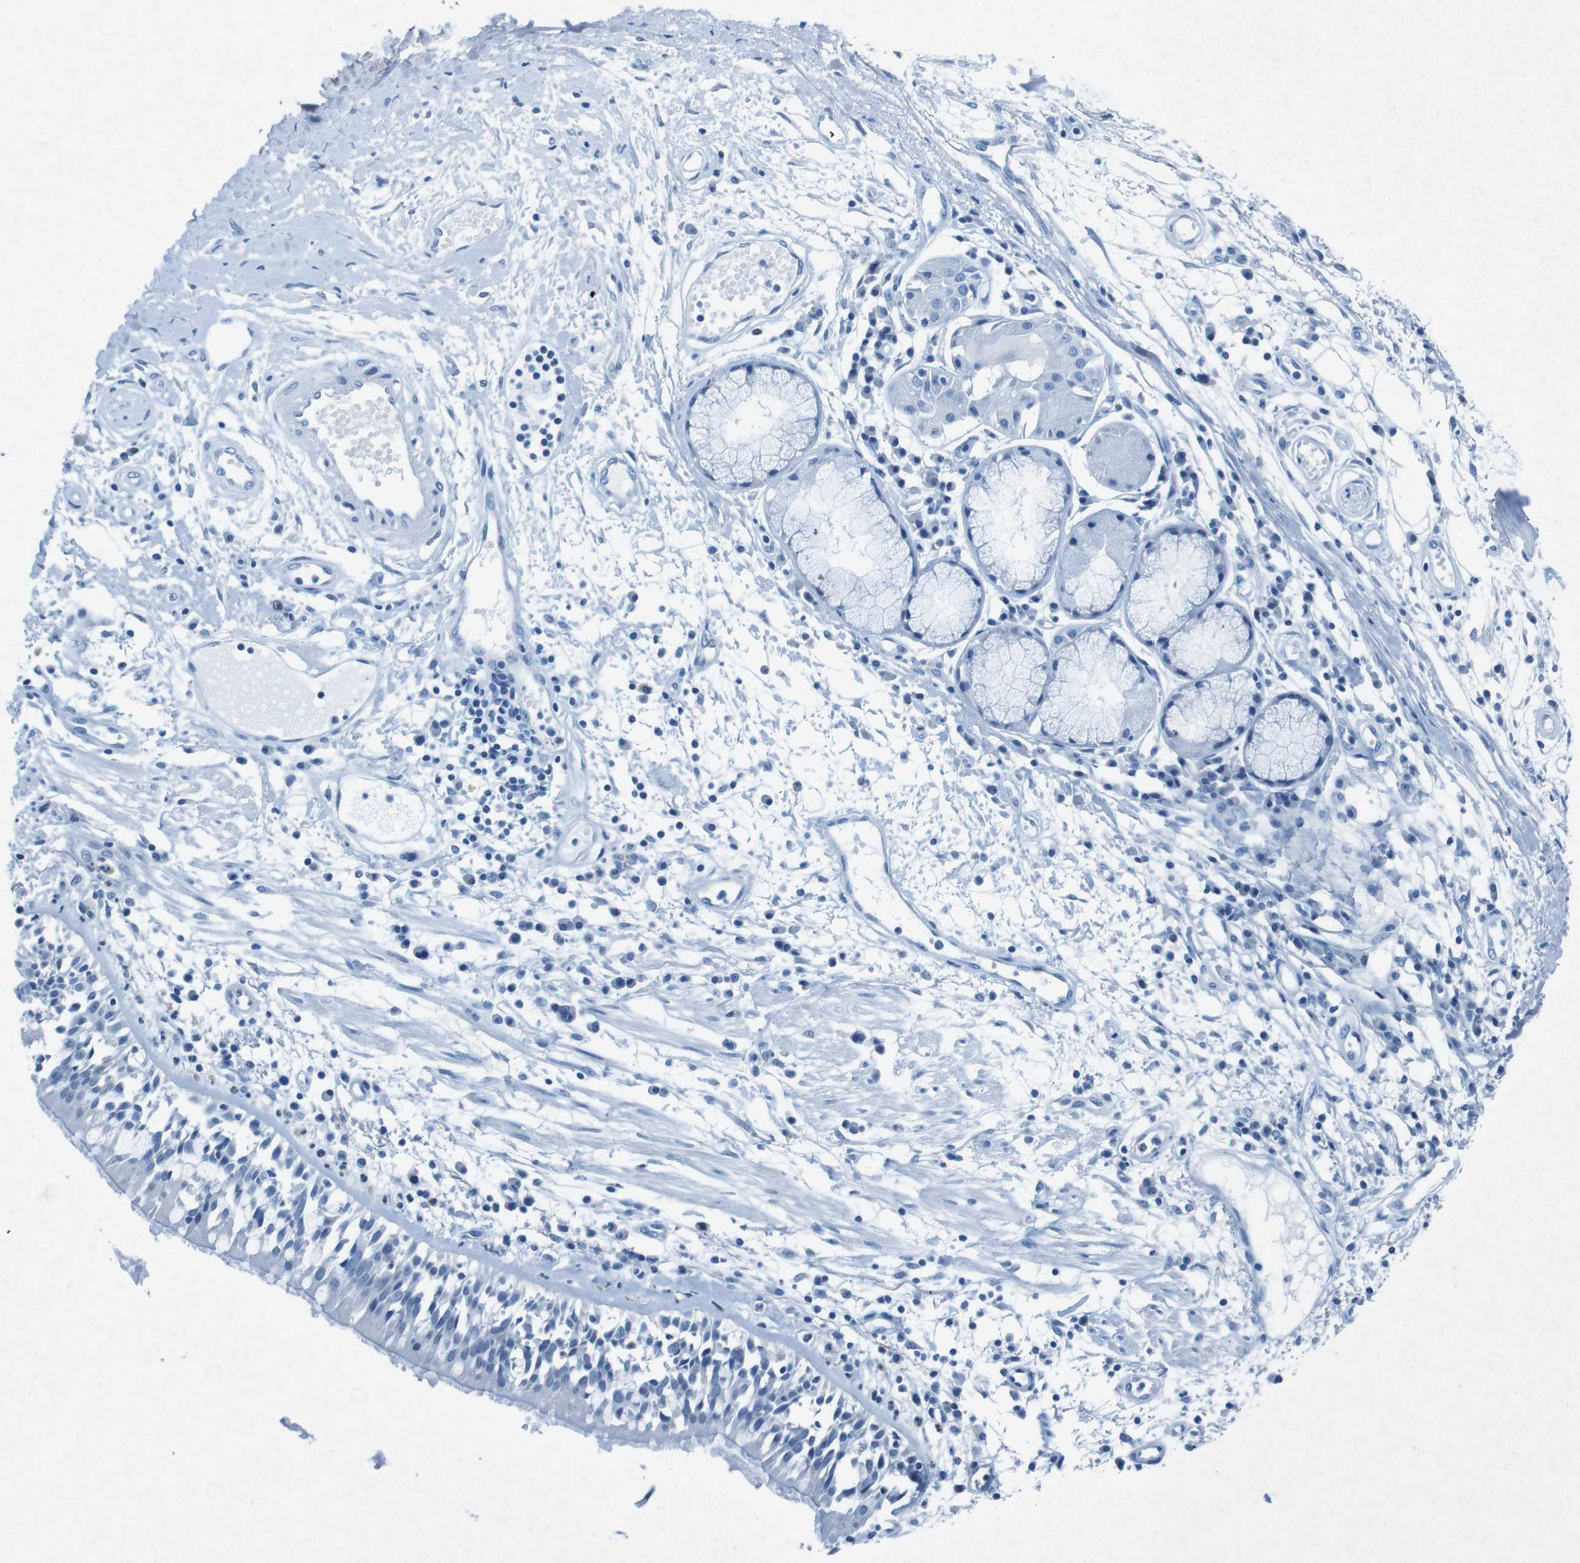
{"staining": {"intensity": "negative", "quantity": "none", "location": "none"}, "tissue": "adipose tissue", "cell_type": "Adipocytes", "image_type": "normal", "snomed": [{"axis": "morphology", "description": "Normal tissue, NOS"}, {"axis": "morphology", "description": "Adenocarcinoma, NOS"}, {"axis": "topography", "description": "Cartilage tissue"}, {"axis": "topography", "description": "Bronchus"}, {"axis": "topography", "description": "Lung"}], "caption": "A histopathology image of adipose tissue stained for a protein reveals no brown staining in adipocytes.", "gene": "CTAG1B", "patient": {"sex": "female", "age": 67}}